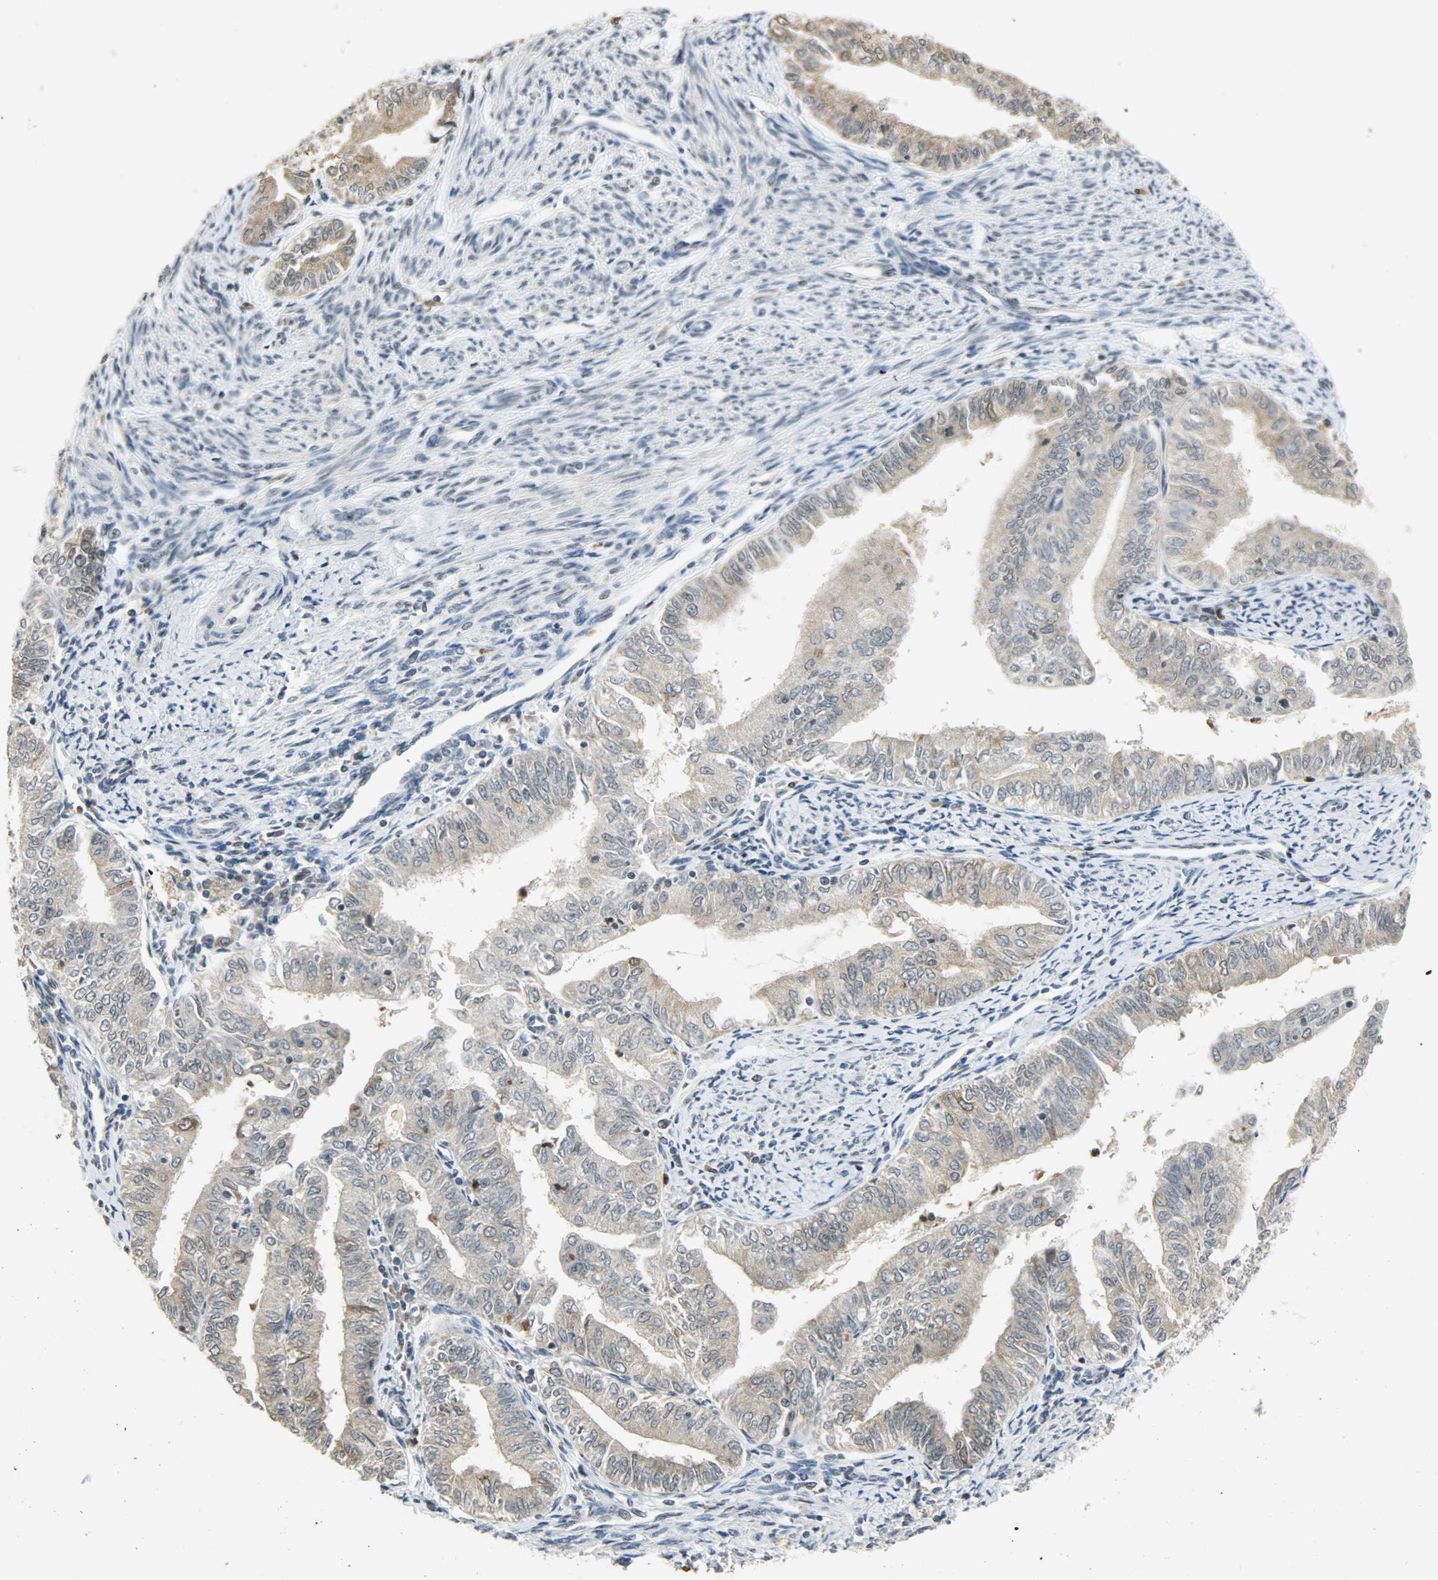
{"staining": {"intensity": "weak", "quantity": "25%-75%", "location": "cytoplasmic/membranous"}, "tissue": "endometrial cancer", "cell_type": "Tumor cells", "image_type": "cancer", "snomed": [{"axis": "morphology", "description": "Adenocarcinoma, NOS"}, {"axis": "topography", "description": "Endometrium"}], "caption": "Protein expression analysis of adenocarcinoma (endometrial) reveals weak cytoplasmic/membranous positivity in approximately 25%-75% of tumor cells.", "gene": "SMARCA5", "patient": {"sex": "female", "age": 66}}